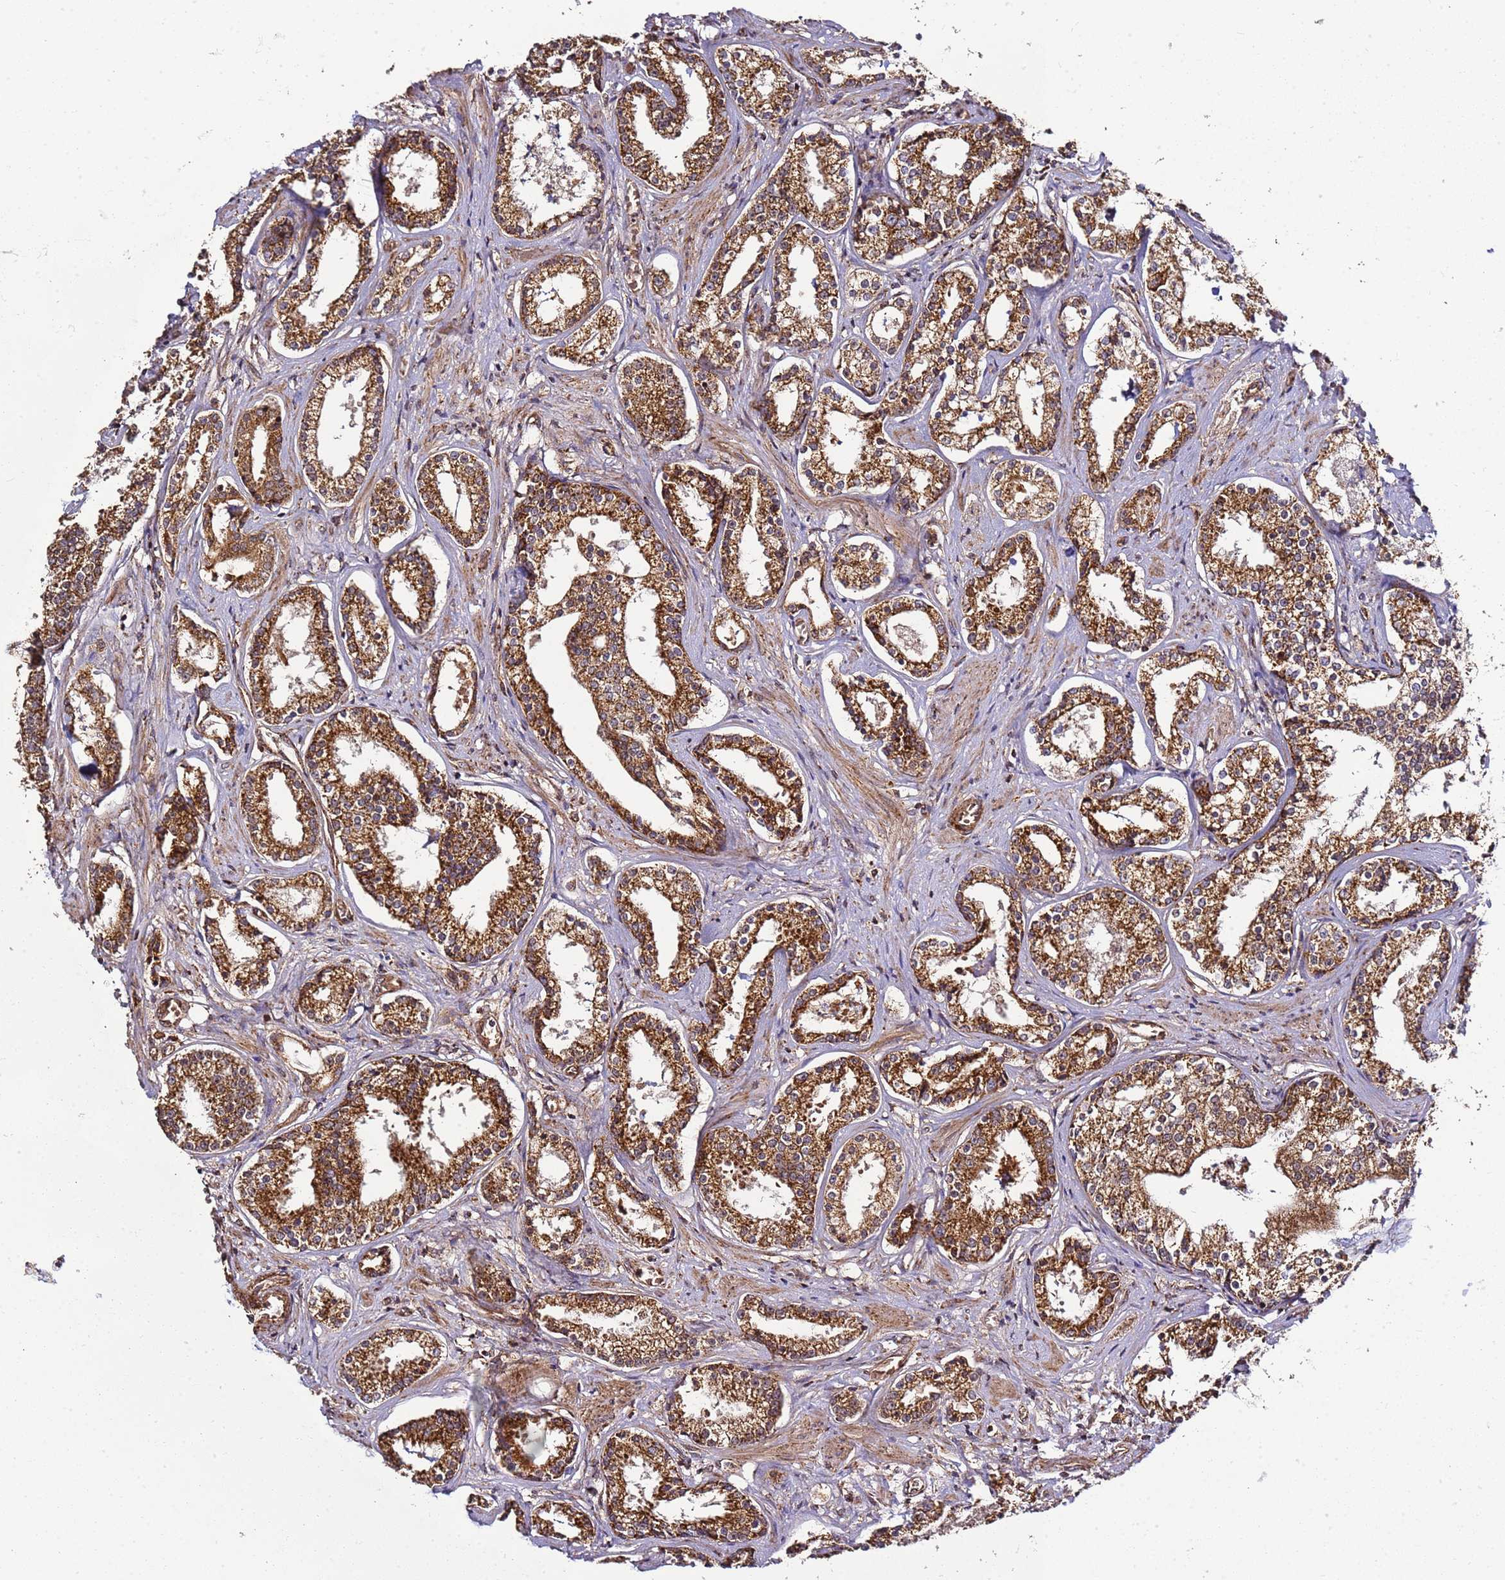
{"staining": {"intensity": "strong", "quantity": ">75%", "location": "cytoplasmic/membranous"}, "tissue": "prostate cancer", "cell_type": "Tumor cells", "image_type": "cancer", "snomed": [{"axis": "morphology", "description": "Adenocarcinoma, High grade"}, {"axis": "topography", "description": "Prostate"}], "caption": "This image demonstrates IHC staining of prostate cancer, with high strong cytoplasmic/membranous staining in approximately >75% of tumor cells.", "gene": "TM2D2", "patient": {"sex": "male", "age": 58}}